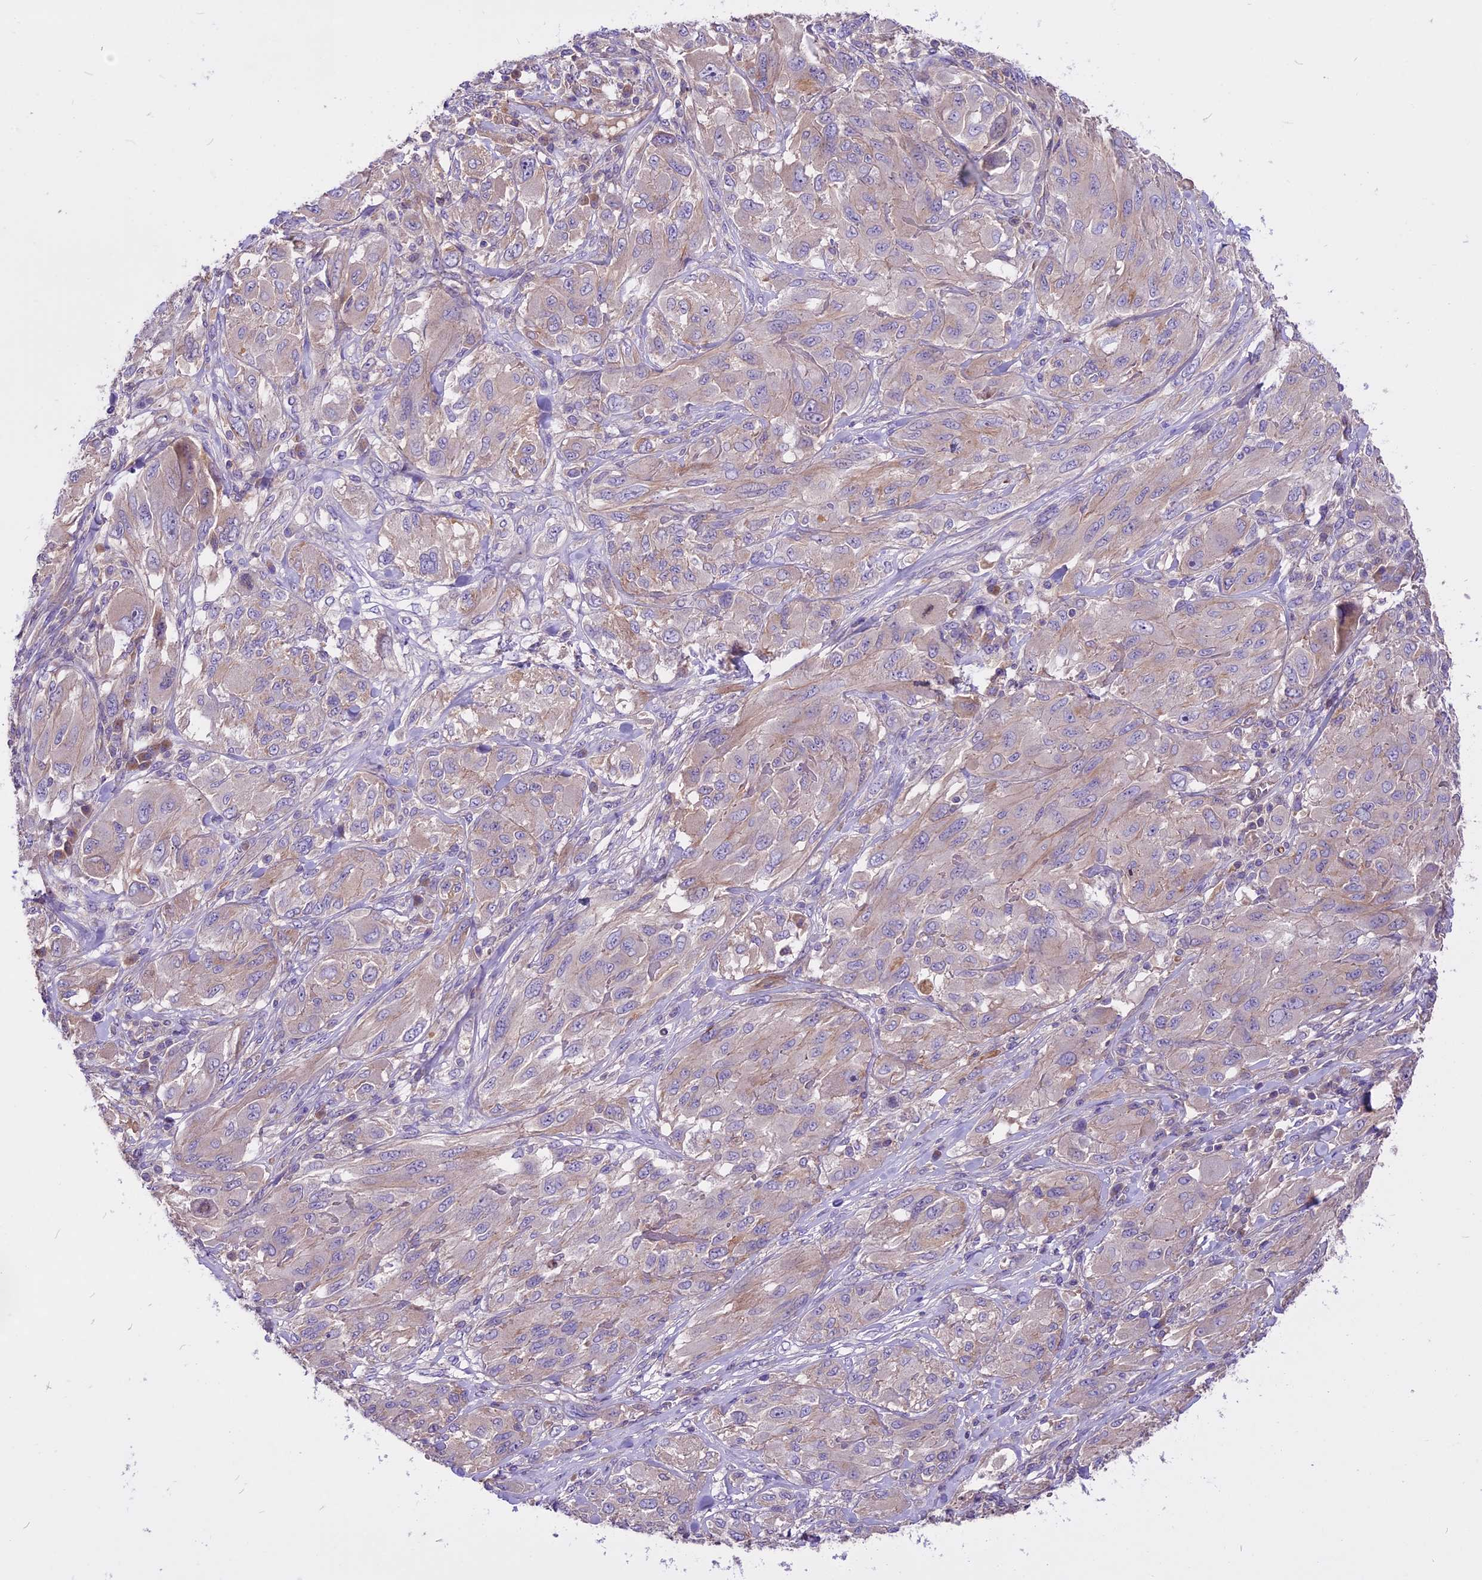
{"staining": {"intensity": "weak", "quantity": "<25%", "location": "cytoplasmic/membranous"}, "tissue": "melanoma", "cell_type": "Tumor cells", "image_type": "cancer", "snomed": [{"axis": "morphology", "description": "Malignant melanoma, NOS"}, {"axis": "topography", "description": "Skin"}], "caption": "There is no significant expression in tumor cells of malignant melanoma. Brightfield microscopy of immunohistochemistry stained with DAB (3,3'-diaminobenzidine) (brown) and hematoxylin (blue), captured at high magnification.", "gene": "ANO3", "patient": {"sex": "female", "age": 91}}